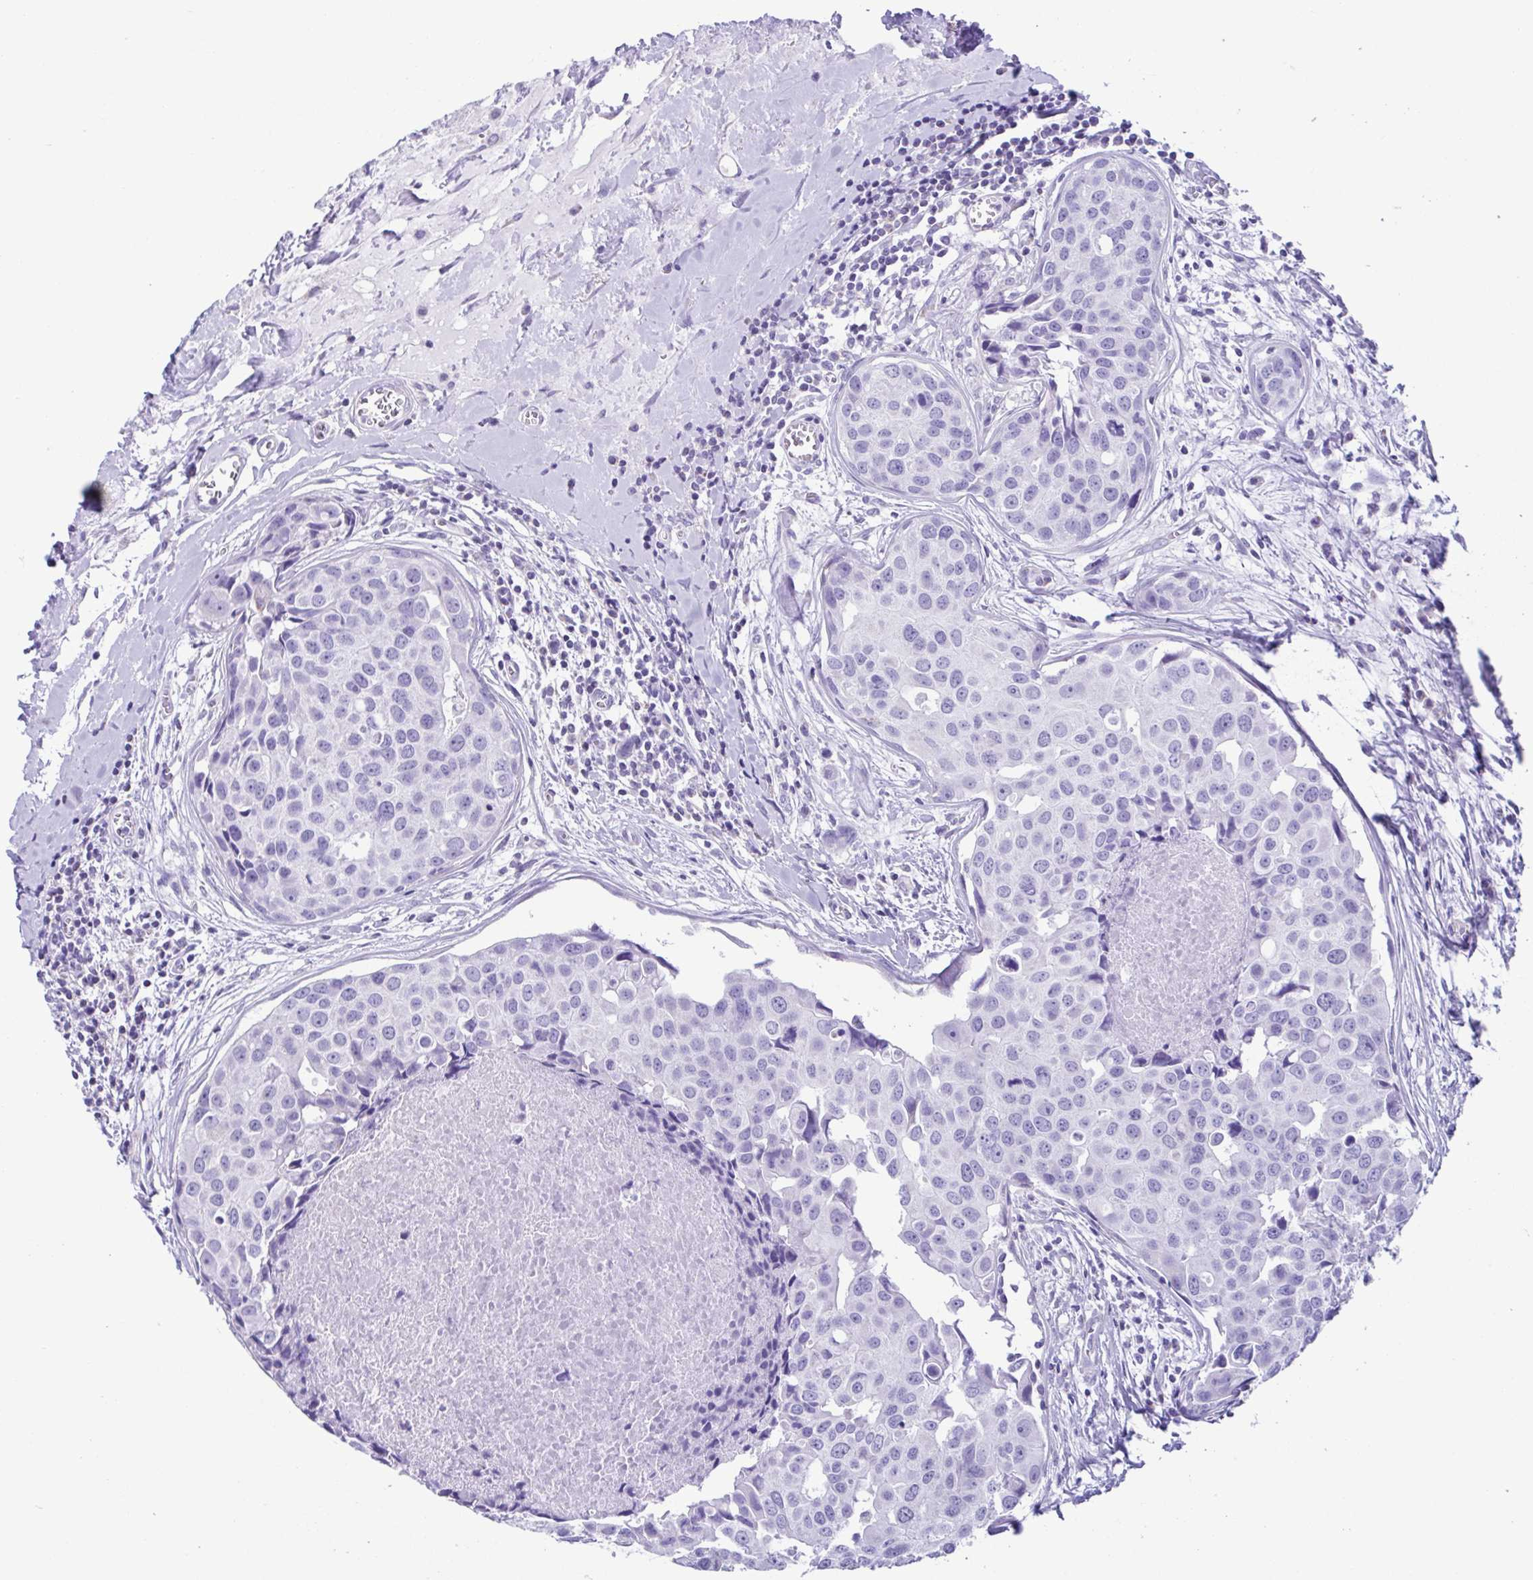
{"staining": {"intensity": "negative", "quantity": "none", "location": "none"}, "tissue": "breast cancer", "cell_type": "Tumor cells", "image_type": "cancer", "snomed": [{"axis": "morphology", "description": "Duct carcinoma"}, {"axis": "topography", "description": "Breast"}], "caption": "Immunohistochemistry (IHC) histopathology image of neoplastic tissue: human breast cancer stained with DAB exhibits no significant protein staining in tumor cells.", "gene": "ACTRT3", "patient": {"sex": "female", "age": 24}}